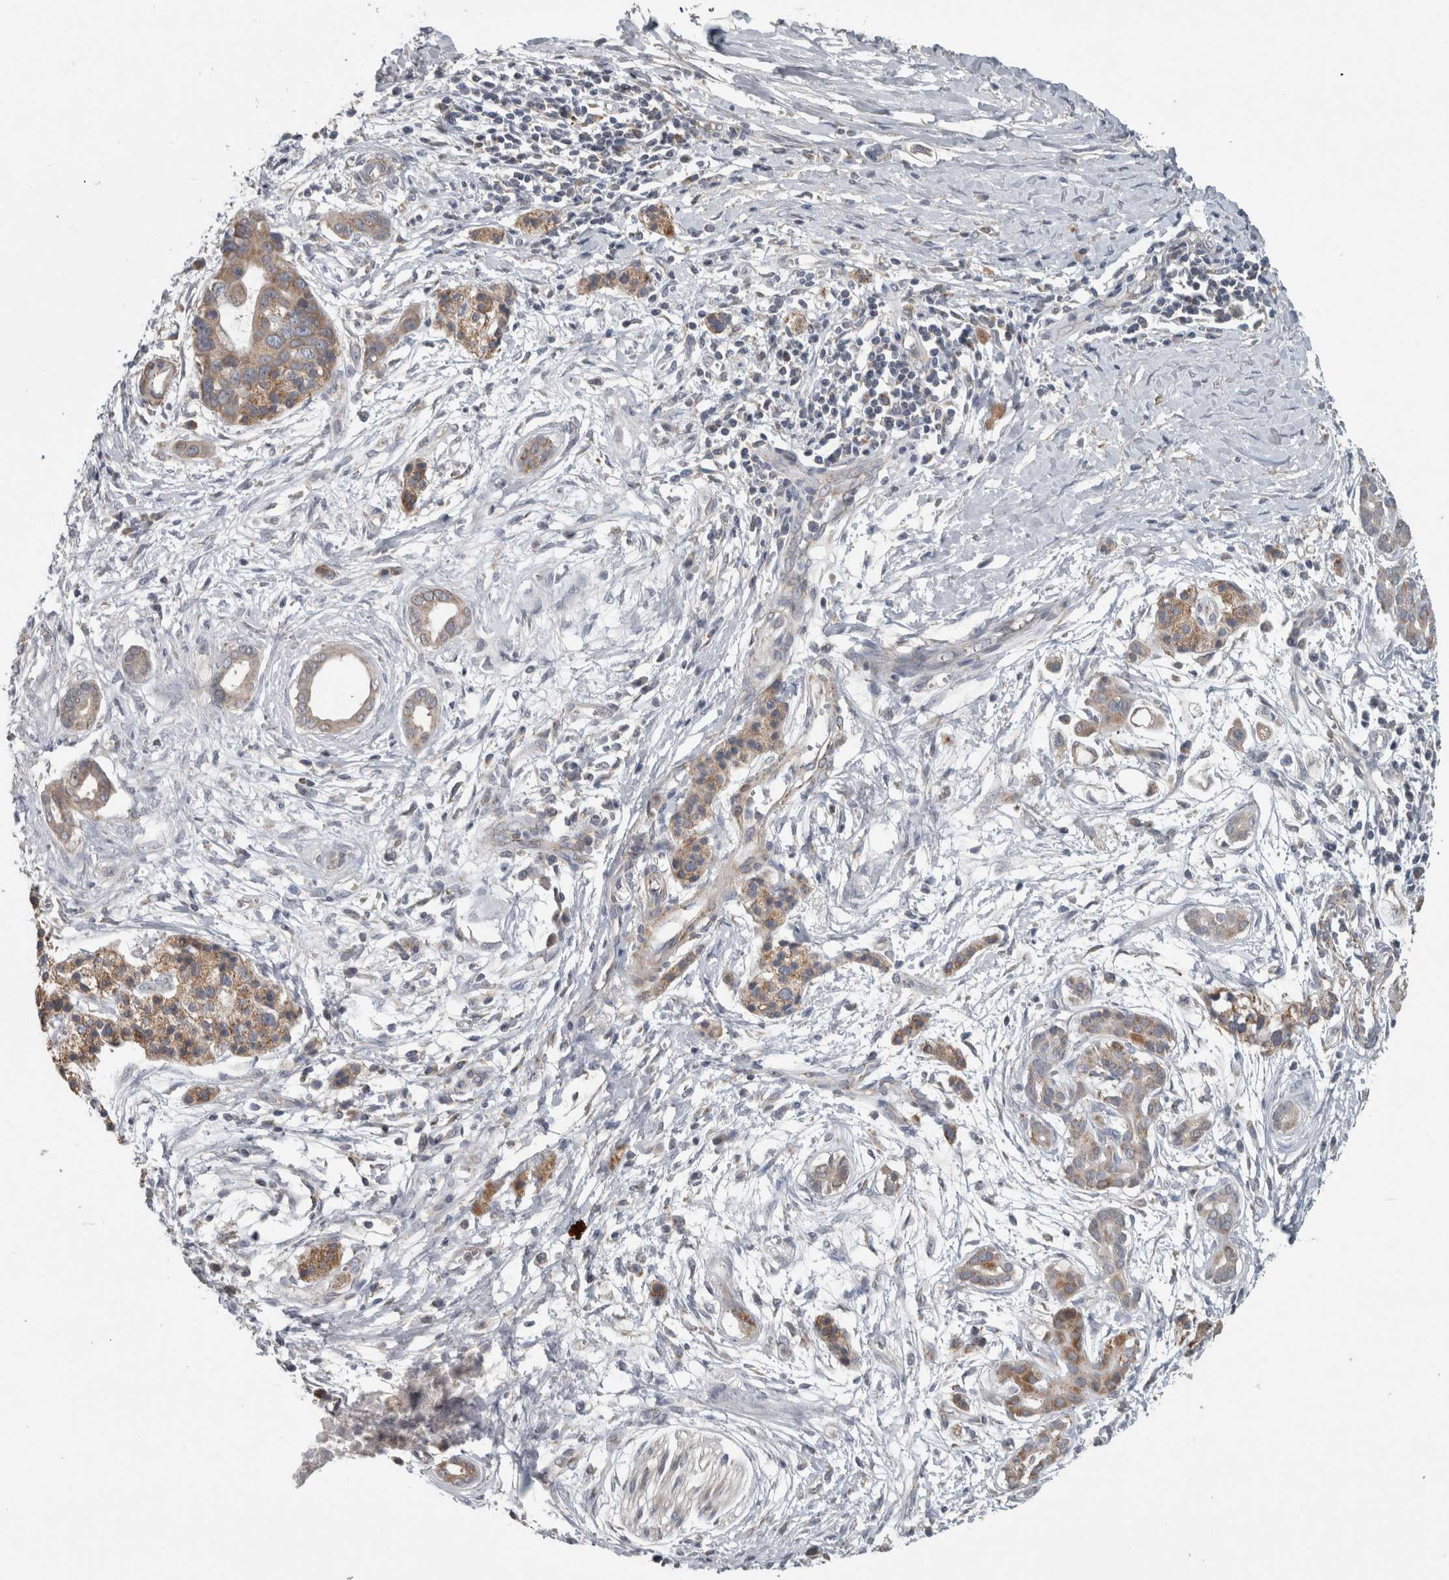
{"staining": {"intensity": "weak", "quantity": "<25%", "location": "cytoplasmic/membranous"}, "tissue": "pancreatic cancer", "cell_type": "Tumor cells", "image_type": "cancer", "snomed": [{"axis": "morphology", "description": "Adenocarcinoma, NOS"}, {"axis": "topography", "description": "Pancreas"}], "caption": "IHC photomicrograph of neoplastic tissue: human pancreatic cancer (adenocarcinoma) stained with DAB reveals no significant protein expression in tumor cells.", "gene": "ARMC1", "patient": {"sex": "male", "age": 59}}